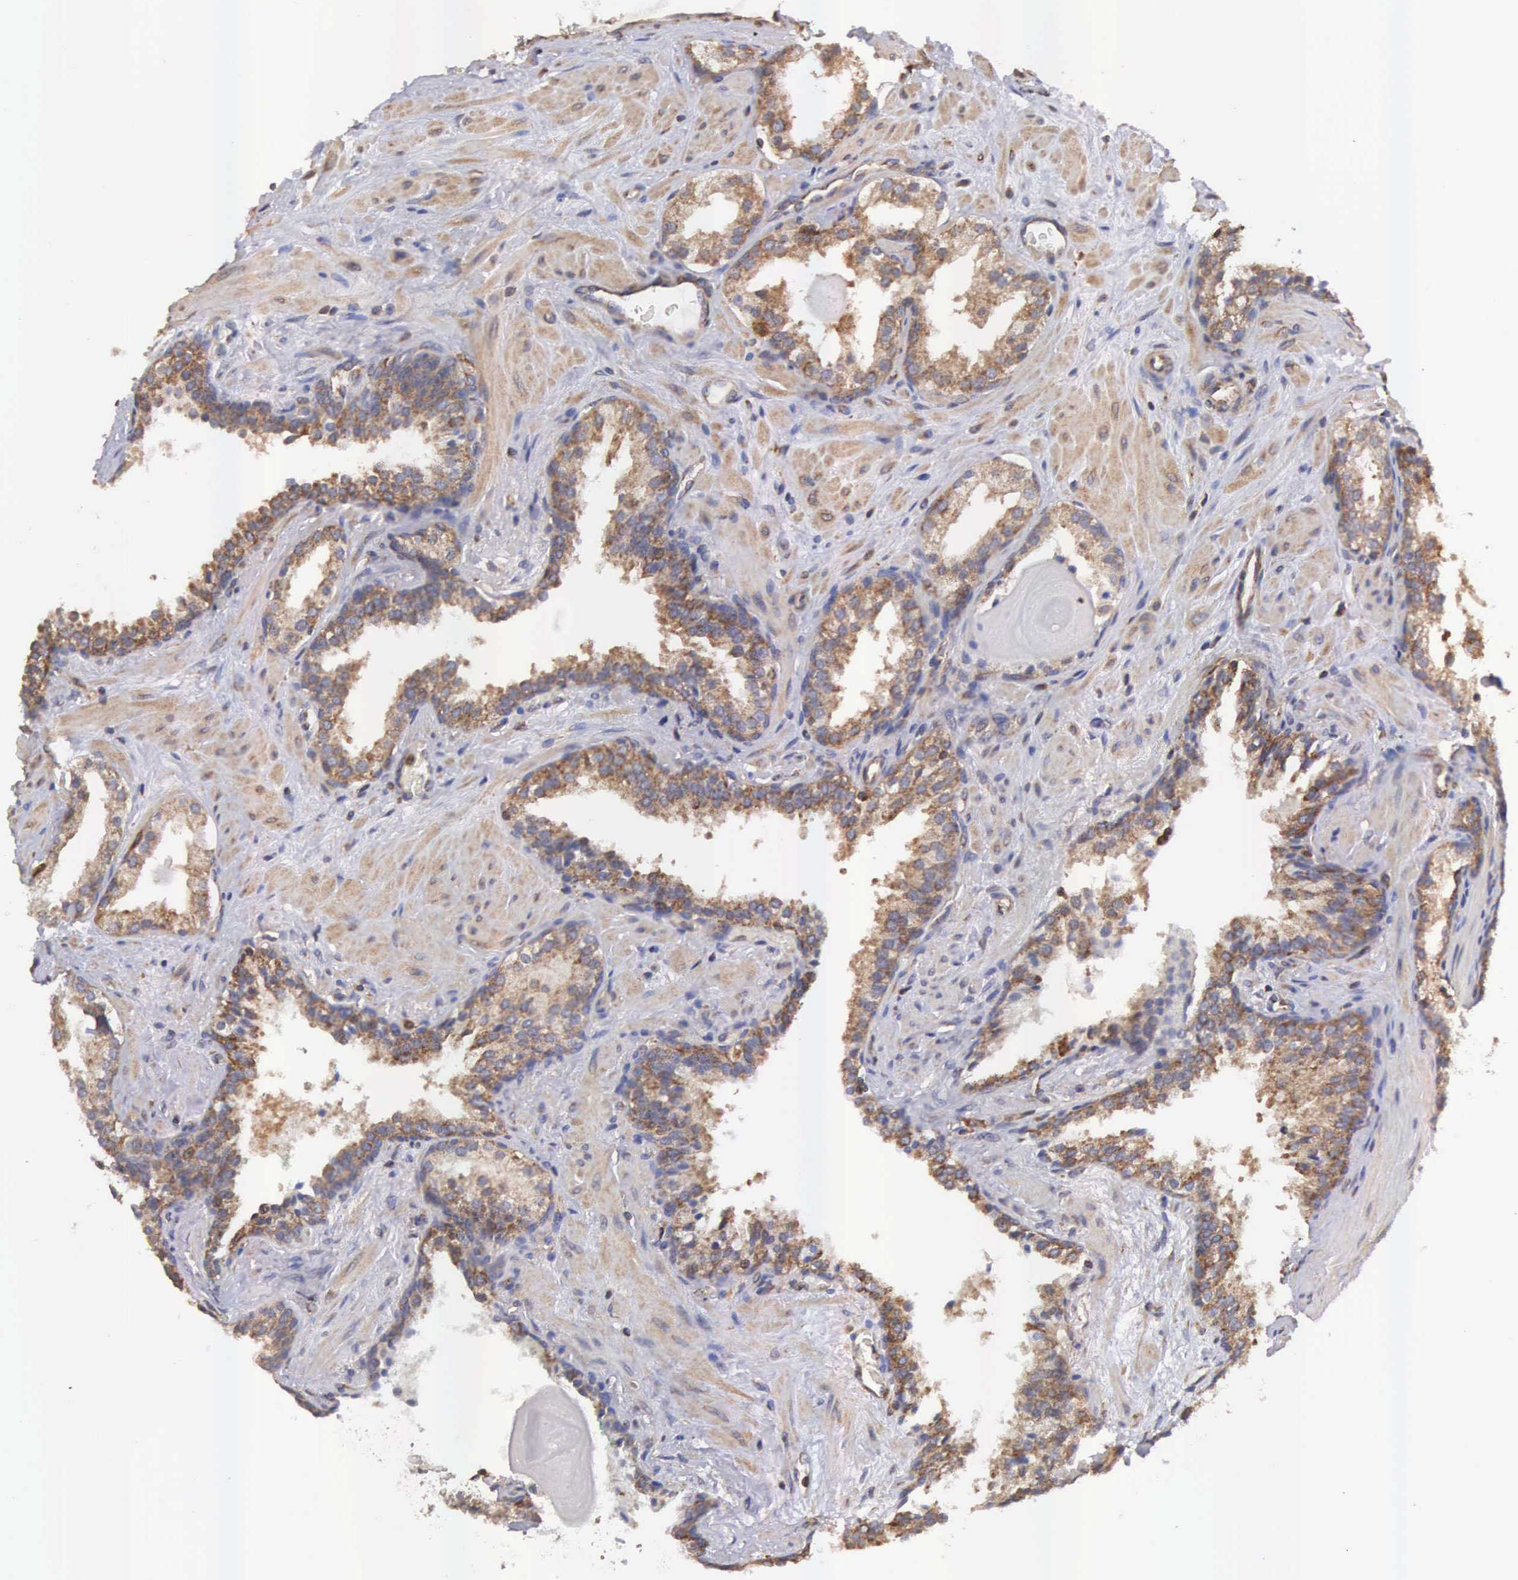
{"staining": {"intensity": "weak", "quantity": ">75%", "location": "cytoplasmic/membranous"}, "tissue": "prostate cancer", "cell_type": "Tumor cells", "image_type": "cancer", "snomed": [{"axis": "morphology", "description": "Adenocarcinoma, Medium grade"}, {"axis": "topography", "description": "Prostate"}], "caption": "A low amount of weak cytoplasmic/membranous staining is appreciated in approximately >75% of tumor cells in prostate cancer (medium-grade adenocarcinoma) tissue.", "gene": "DHRS1", "patient": {"sex": "male", "age": 70}}